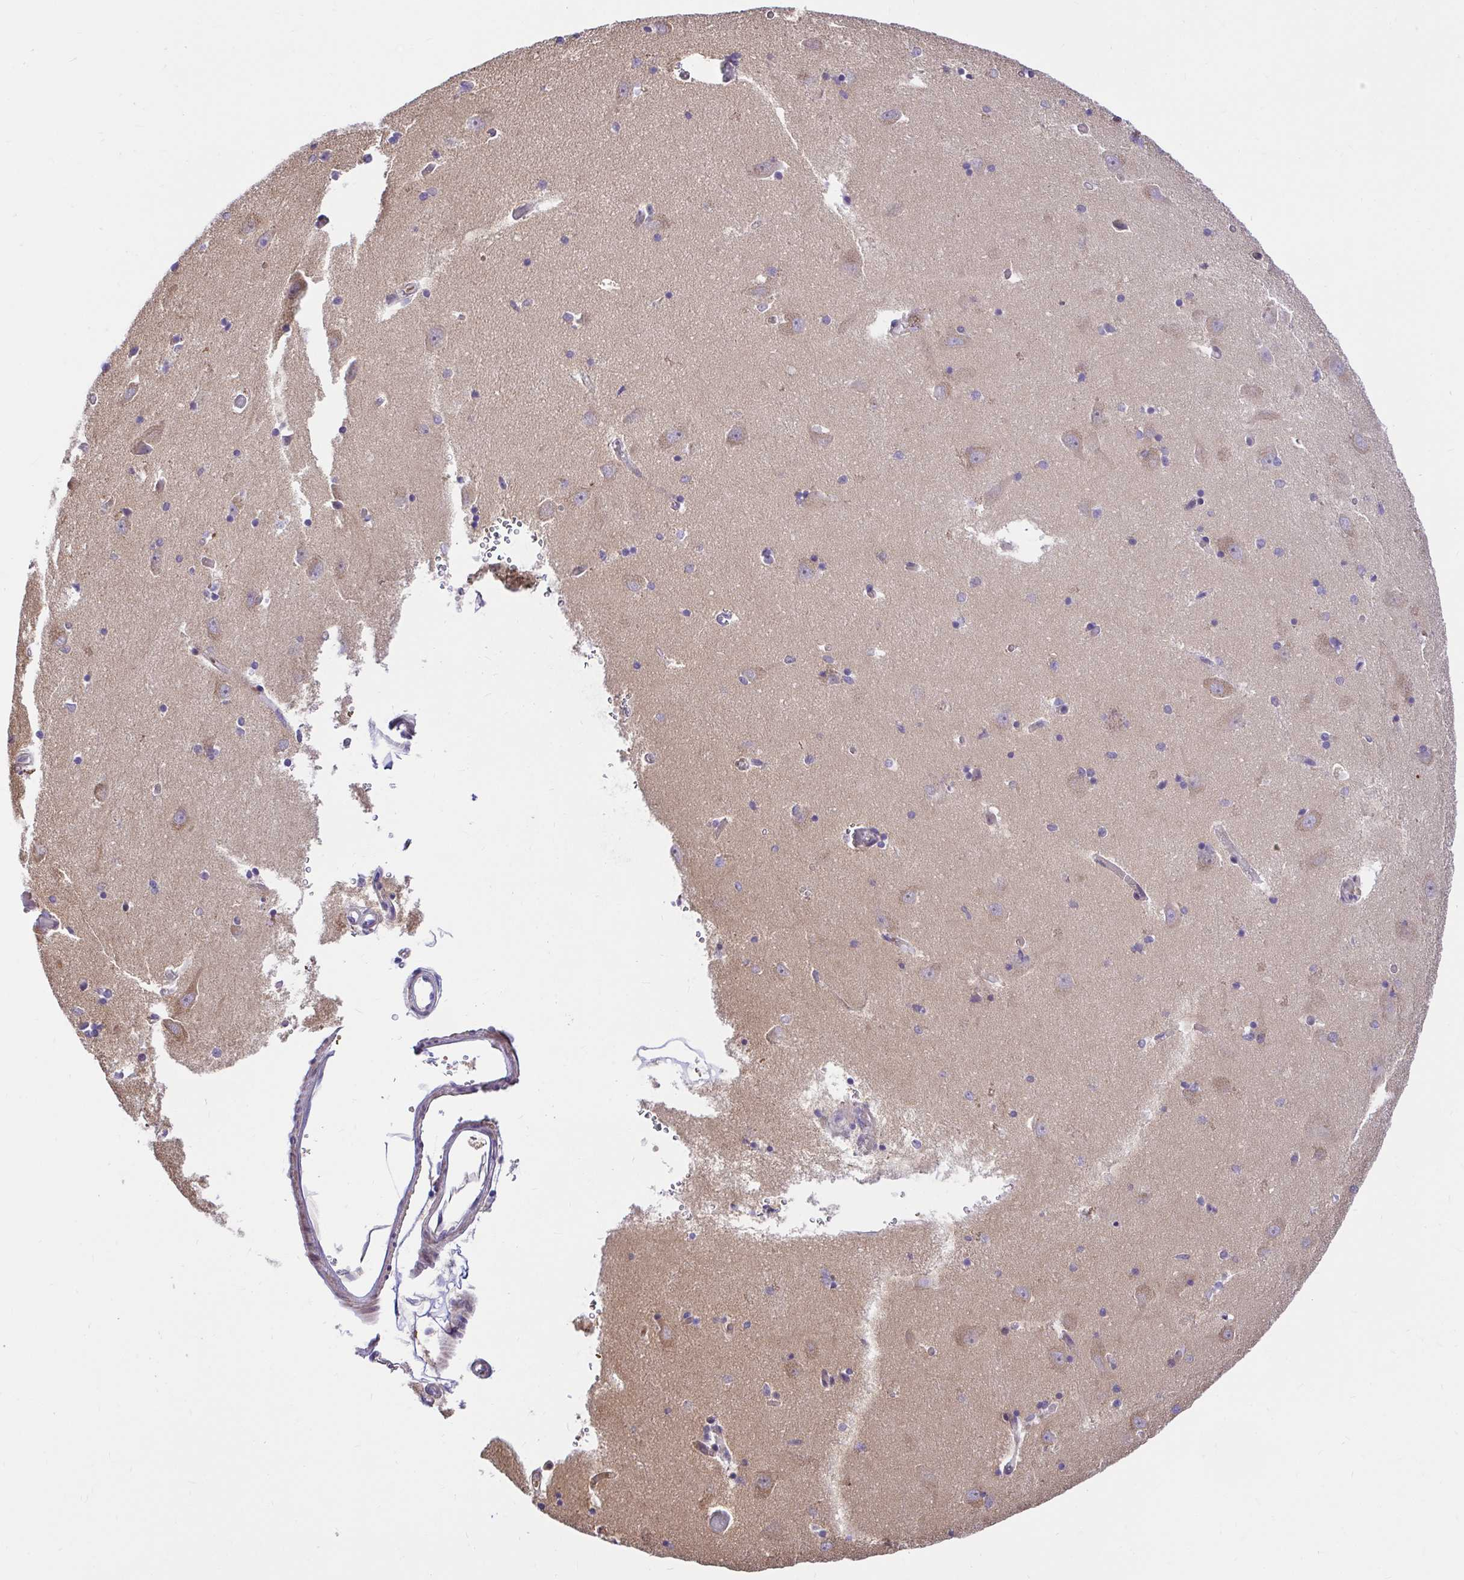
{"staining": {"intensity": "negative", "quantity": "none", "location": "none"}, "tissue": "caudate", "cell_type": "Glial cells", "image_type": "normal", "snomed": [{"axis": "morphology", "description": "Normal tissue, NOS"}, {"axis": "topography", "description": "Lateral ventricle wall"}, {"axis": "topography", "description": "Hippocampus"}], "caption": "Immunohistochemistry of benign human caudate shows no positivity in glial cells.", "gene": "TRIM55", "patient": {"sex": "female", "age": 63}}